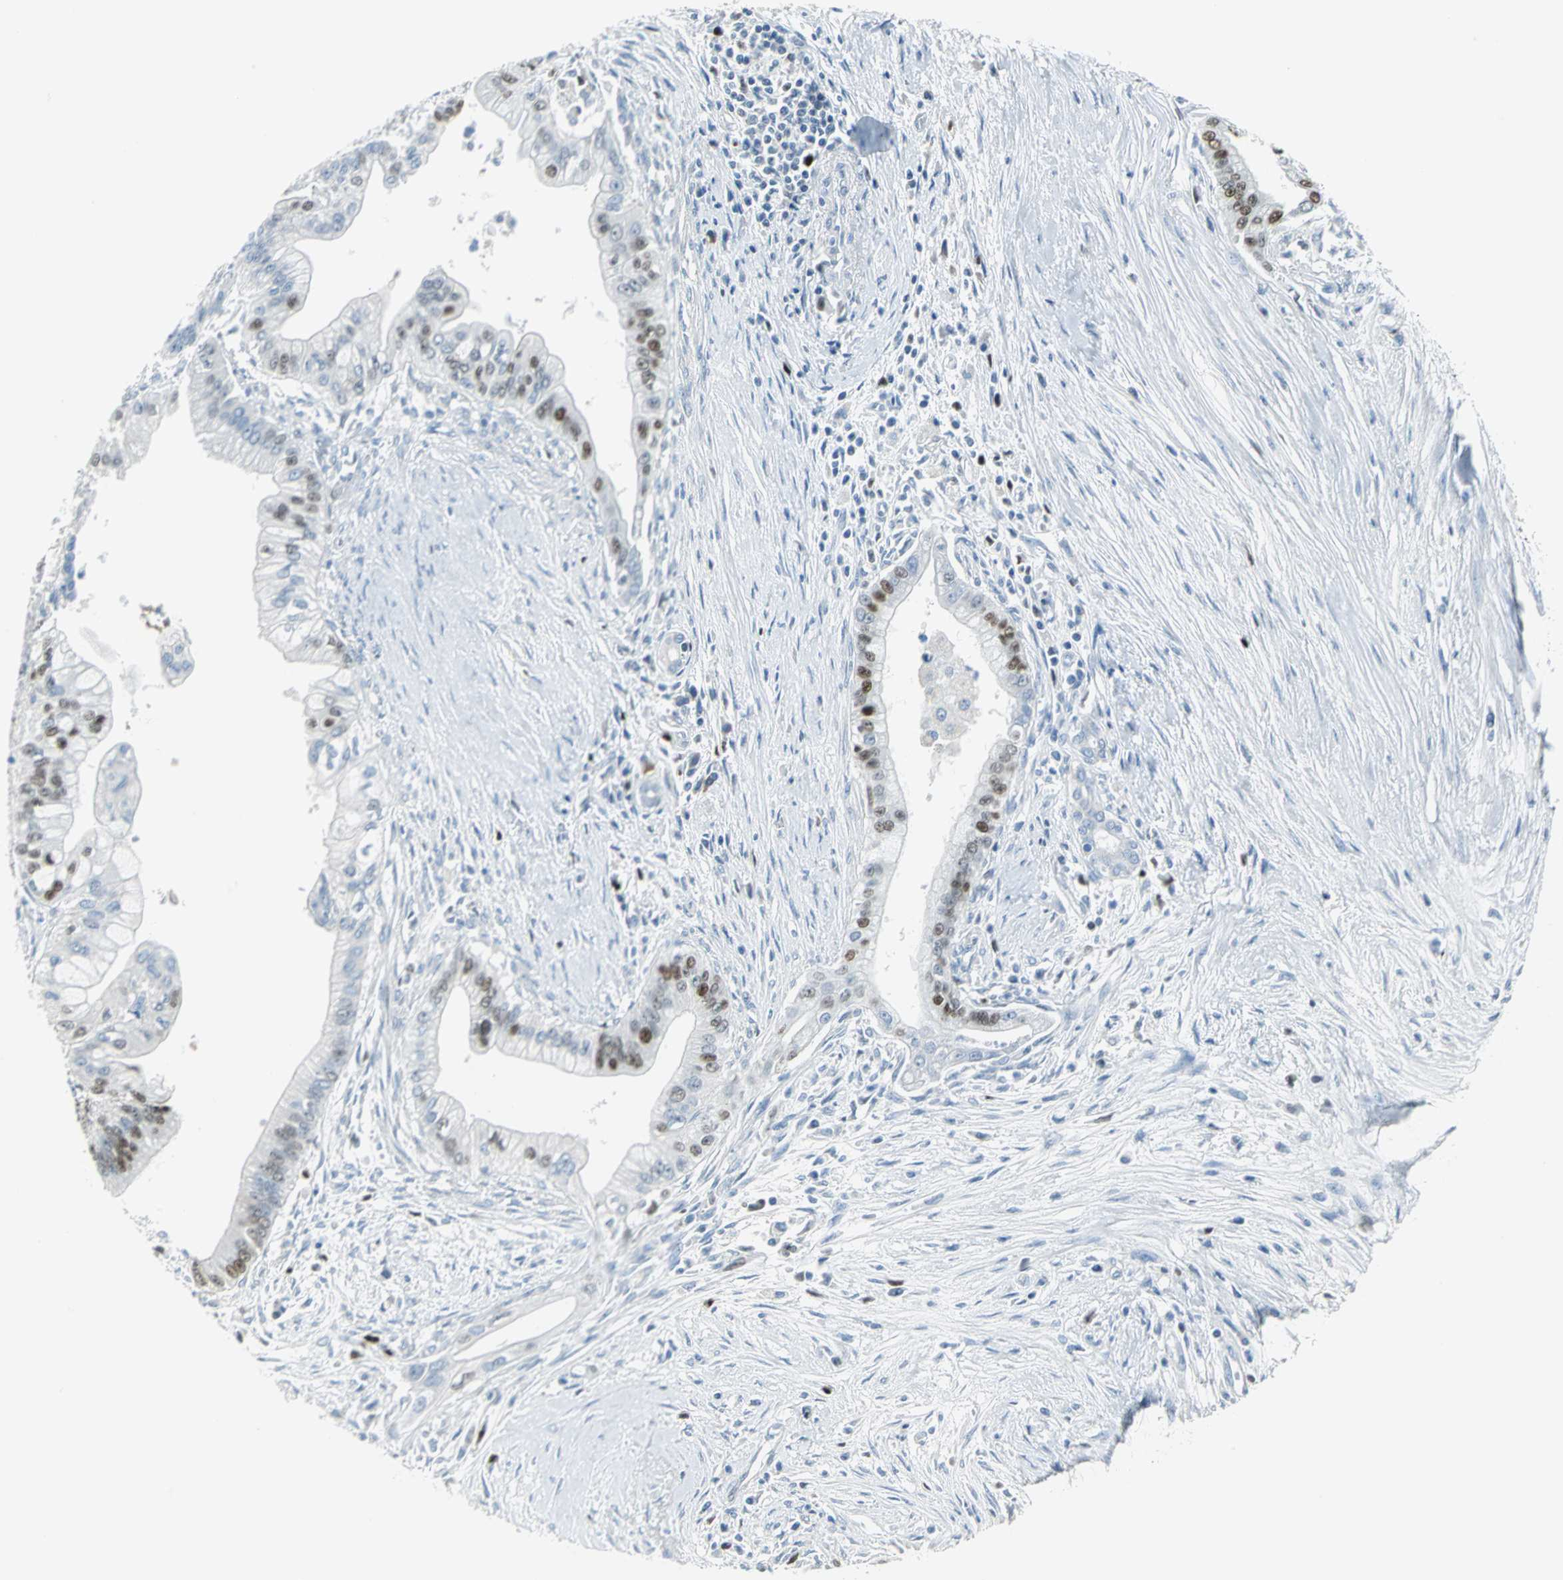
{"staining": {"intensity": "moderate", "quantity": "<25%", "location": "nuclear"}, "tissue": "pancreatic cancer", "cell_type": "Tumor cells", "image_type": "cancer", "snomed": [{"axis": "morphology", "description": "Adenocarcinoma, NOS"}, {"axis": "topography", "description": "Pancreas"}], "caption": "This micrograph demonstrates IHC staining of human pancreatic adenocarcinoma, with low moderate nuclear staining in approximately <25% of tumor cells.", "gene": "MCM3", "patient": {"sex": "male", "age": 59}}